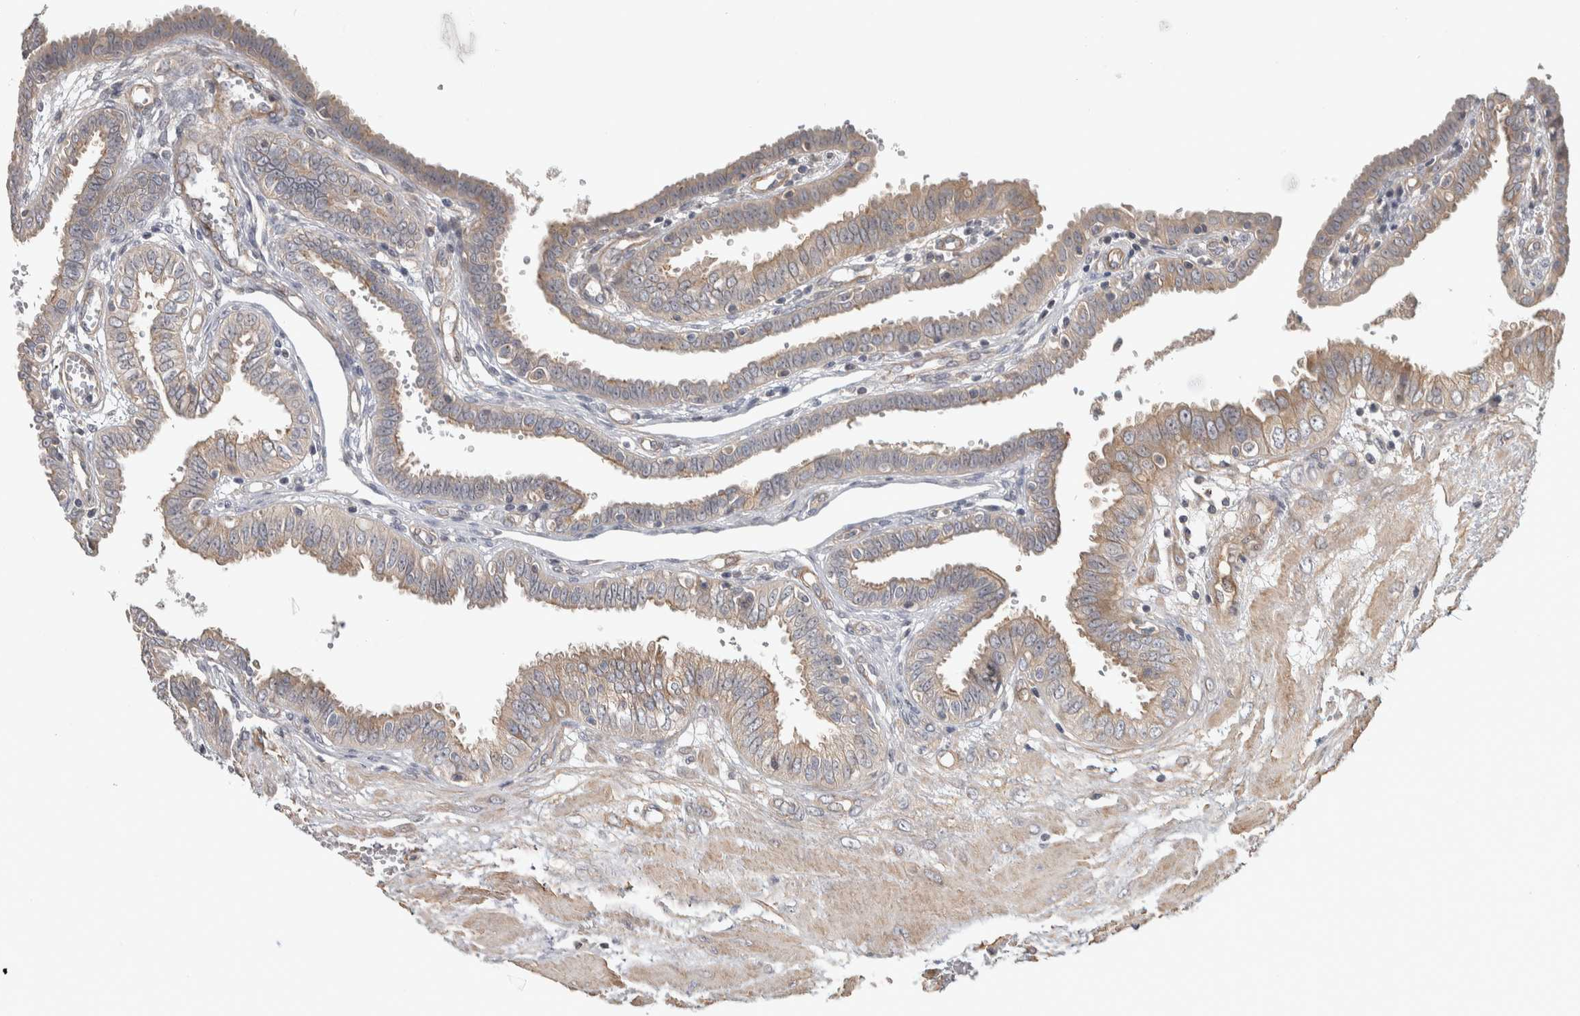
{"staining": {"intensity": "weak", "quantity": "<25%", "location": "cytoplasmic/membranous"}, "tissue": "fallopian tube", "cell_type": "Glandular cells", "image_type": "normal", "snomed": [{"axis": "morphology", "description": "Normal tissue, NOS"}, {"axis": "topography", "description": "Fallopian tube"}, {"axis": "topography", "description": "Placenta"}], "caption": "This is an immunohistochemistry (IHC) photomicrograph of unremarkable fallopian tube. There is no staining in glandular cells.", "gene": "CHMP4C", "patient": {"sex": "female", "age": 32}}